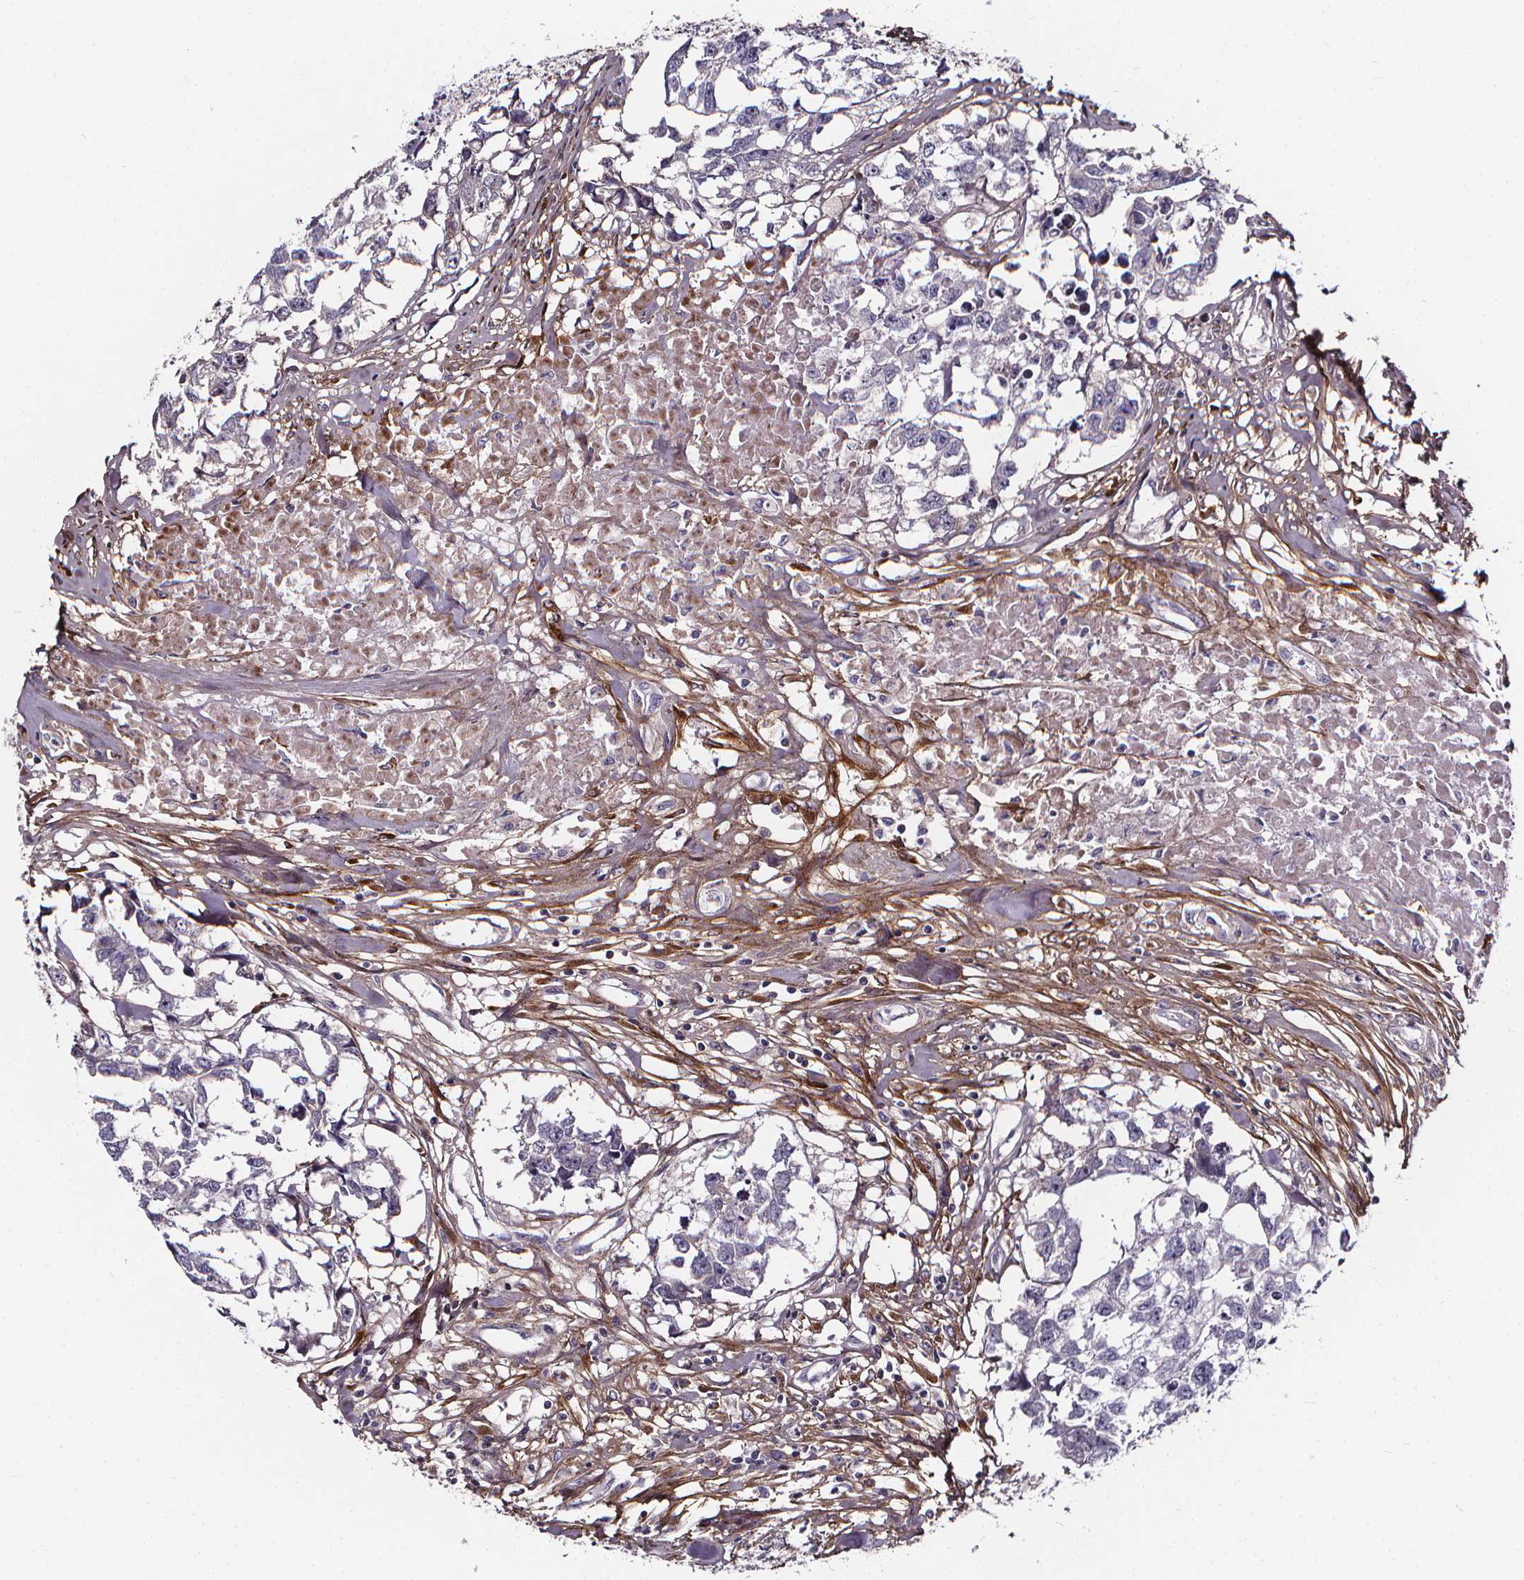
{"staining": {"intensity": "negative", "quantity": "none", "location": "none"}, "tissue": "testis cancer", "cell_type": "Tumor cells", "image_type": "cancer", "snomed": [{"axis": "morphology", "description": "Carcinoma, Embryonal, NOS"}, {"axis": "morphology", "description": "Teratoma, malignant, NOS"}, {"axis": "topography", "description": "Testis"}], "caption": "There is no significant positivity in tumor cells of testis embryonal carcinoma.", "gene": "AEBP1", "patient": {"sex": "male", "age": 44}}